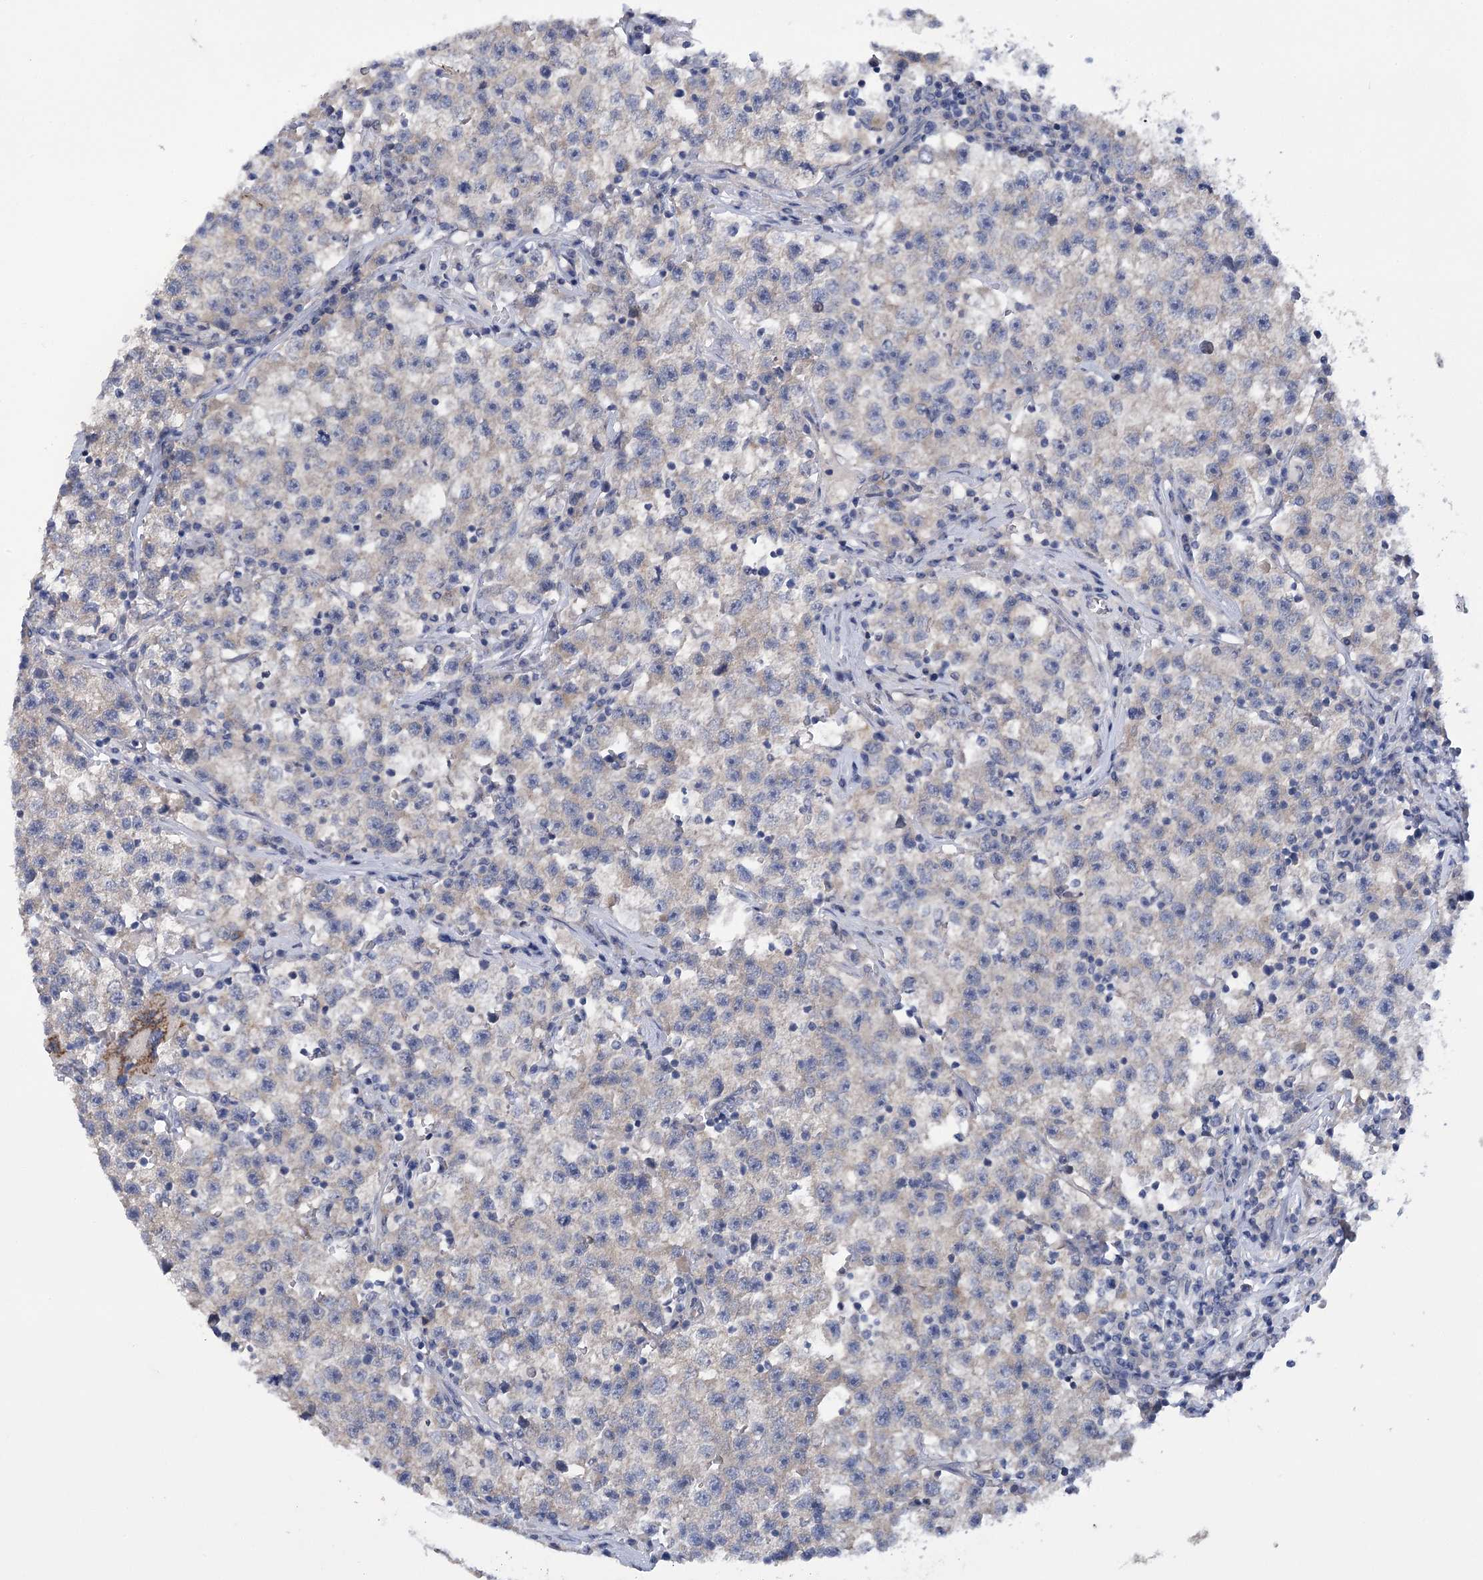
{"staining": {"intensity": "weak", "quantity": "<25%", "location": "cytoplasmic/membranous"}, "tissue": "testis cancer", "cell_type": "Tumor cells", "image_type": "cancer", "snomed": [{"axis": "morphology", "description": "Seminoma, NOS"}, {"axis": "topography", "description": "Testis"}], "caption": "An image of human seminoma (testis) is negative for staining in tumor cells.", "gene": "DCUN1D1", "patient": {"sex": "male", "age": 22}}